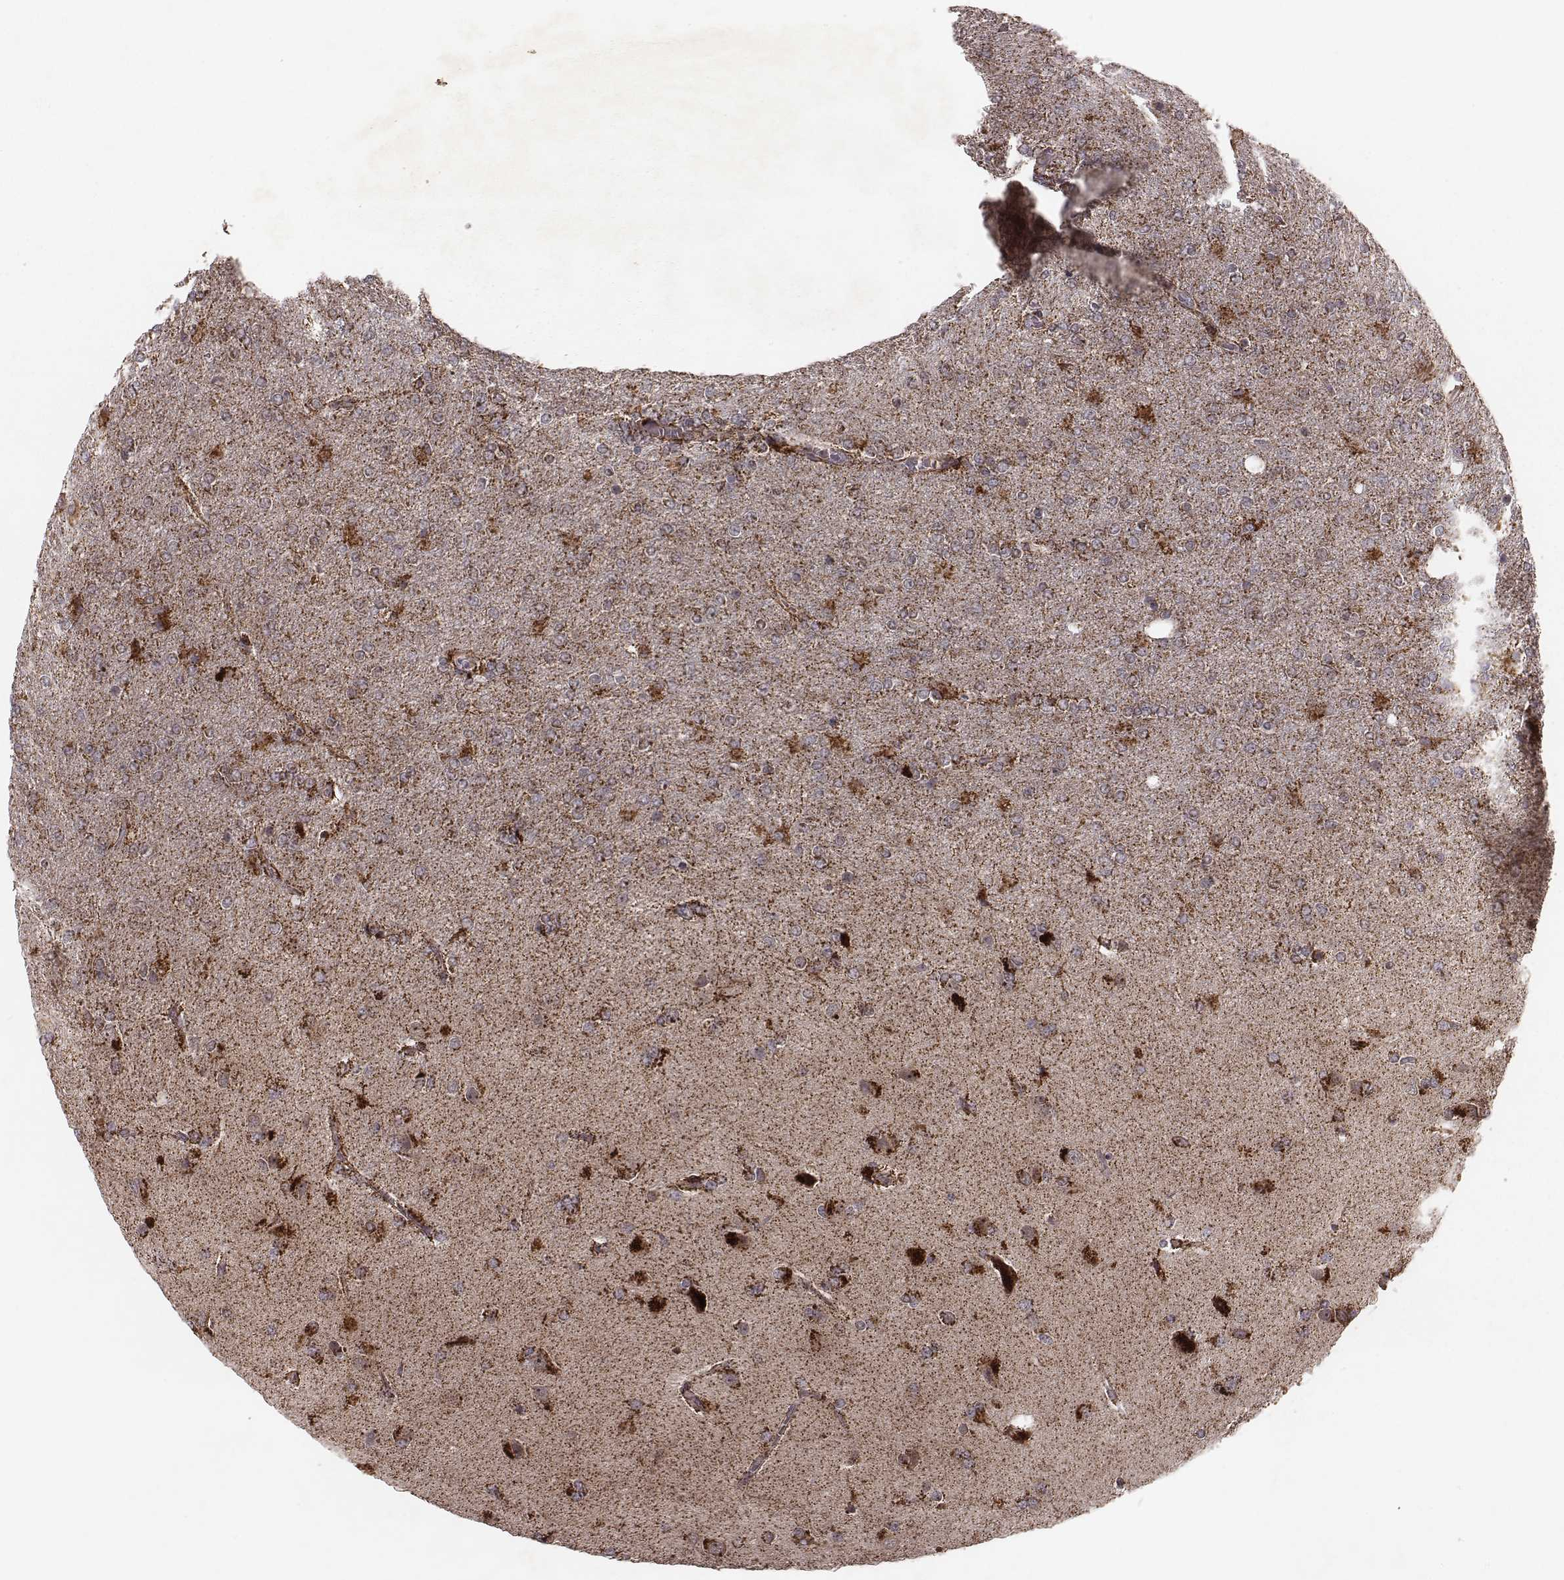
{"staining": {"intensity": "moderate", "quantity": "25%-75%", "location": "cytoplasmic/membranous"}, "tissue": "glioma", "cell_type": "Tumor cells", "image_type": "cancer", "snomed": [{"axis": "morphology", "description": "Glioma, malignant, High grade"}, {"axis": "topography", "description": "Cerebral cortex"}], "caption": "The immunohistochemical stain highlights moderate cytoplasmic/membranous expression in tumor cells of glioma tissue.", "gene": "ZDHHC21", "patient": {"sex": "male", "age": 70}}